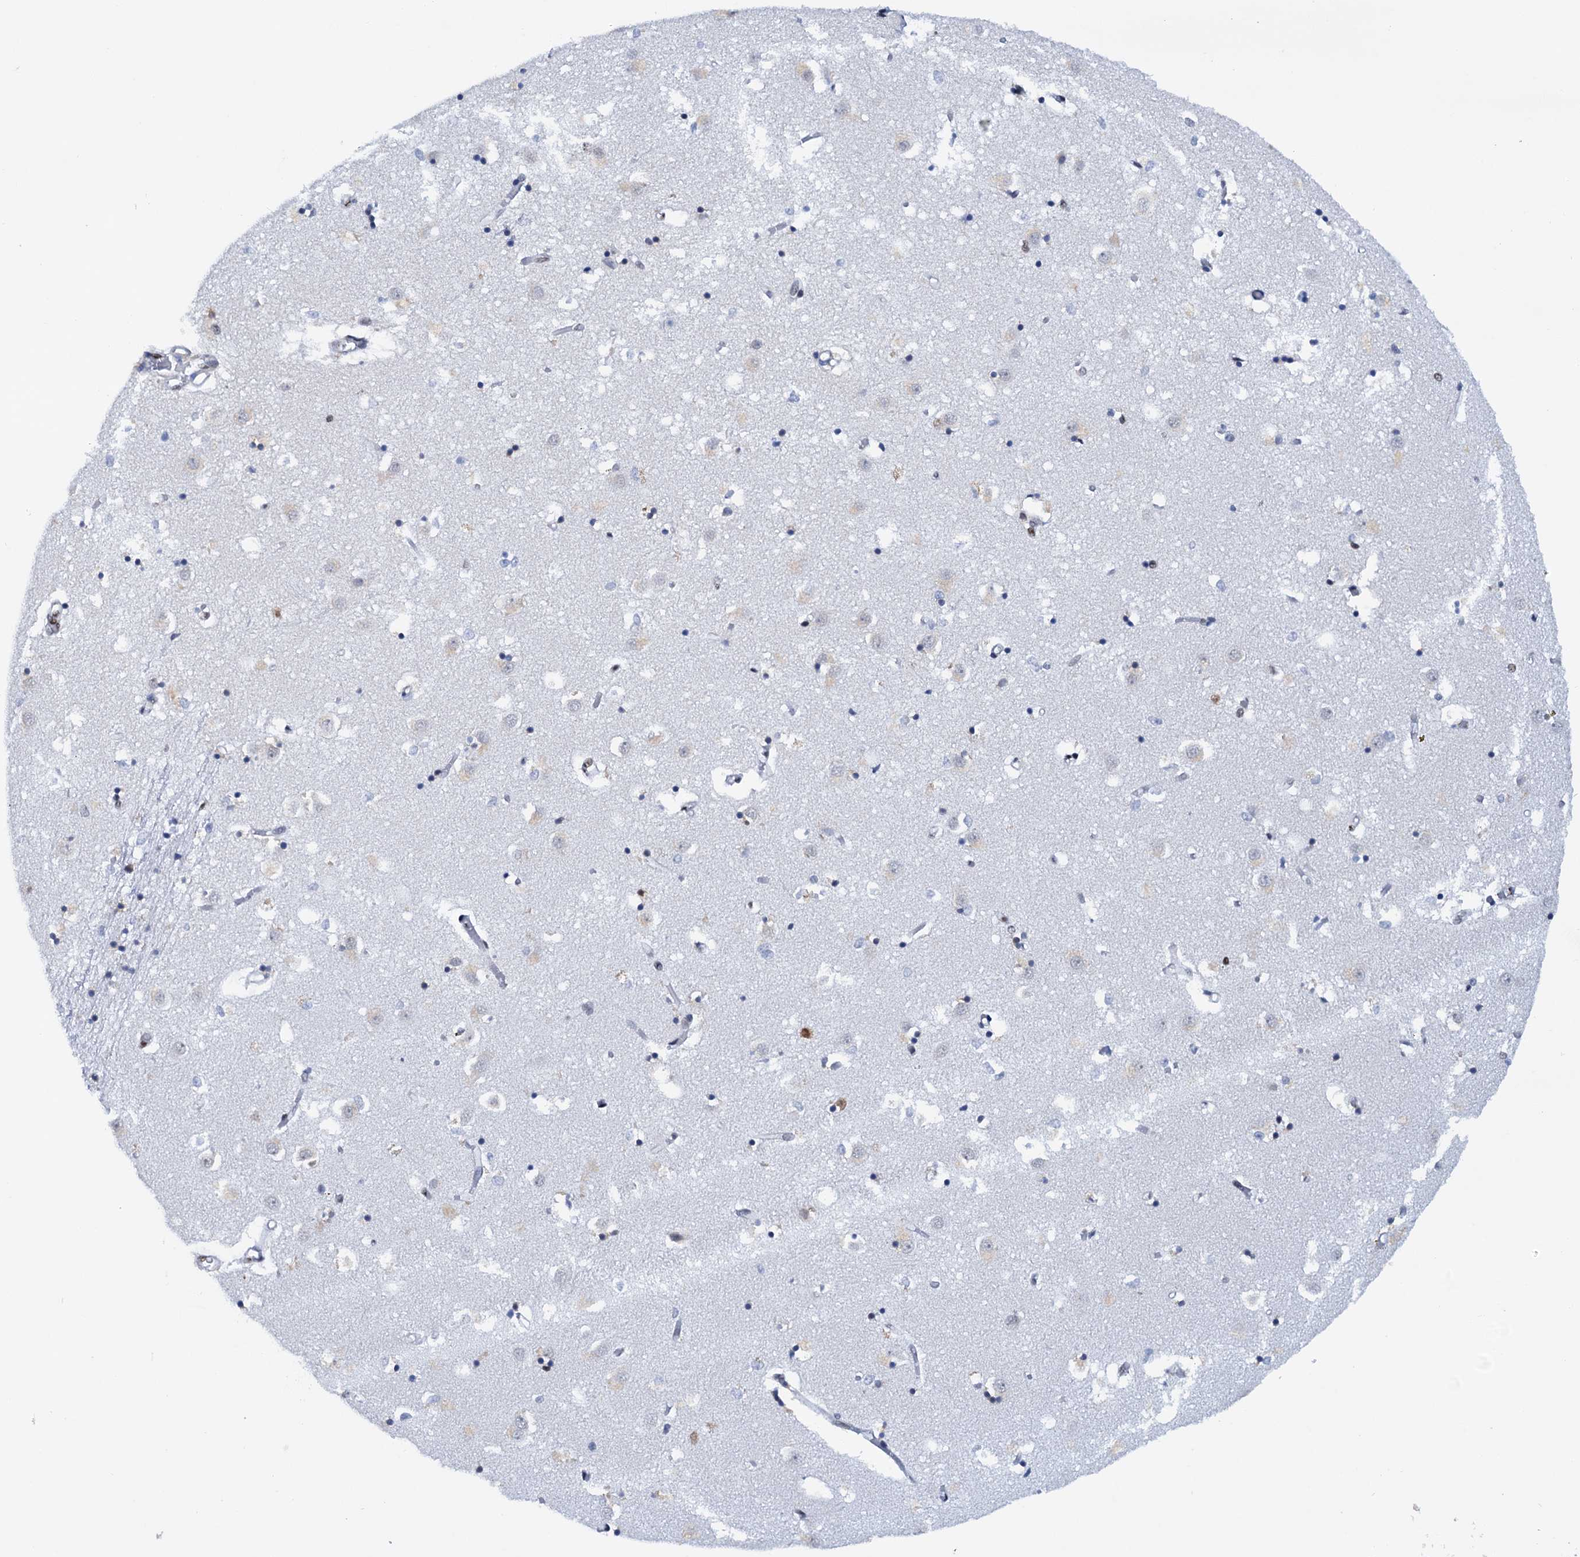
{"staining": {"intensity": "moderate", "quantity": "<25%", "location": "nuclear"}, "tissue": "caudate", "cell_type": "Glial cells", "image_type": "normal", "snomed": [{"axis": "morphology", "description": "Normal tissue, NOS"}, {"axis": "topography", "description": "Lateral ventricle wall"}], "caption": "The photomicrograph displays staining of unremarkable caudate, revealing moderate nuclear protein expression (brown color) within glial cells. (Stains: DAB in brown, nuclei in blue, Microscopy: brightfield microscopy at high magnification).", "gene": "SLTM", "patient": {"sex": "male", "age": 70}}